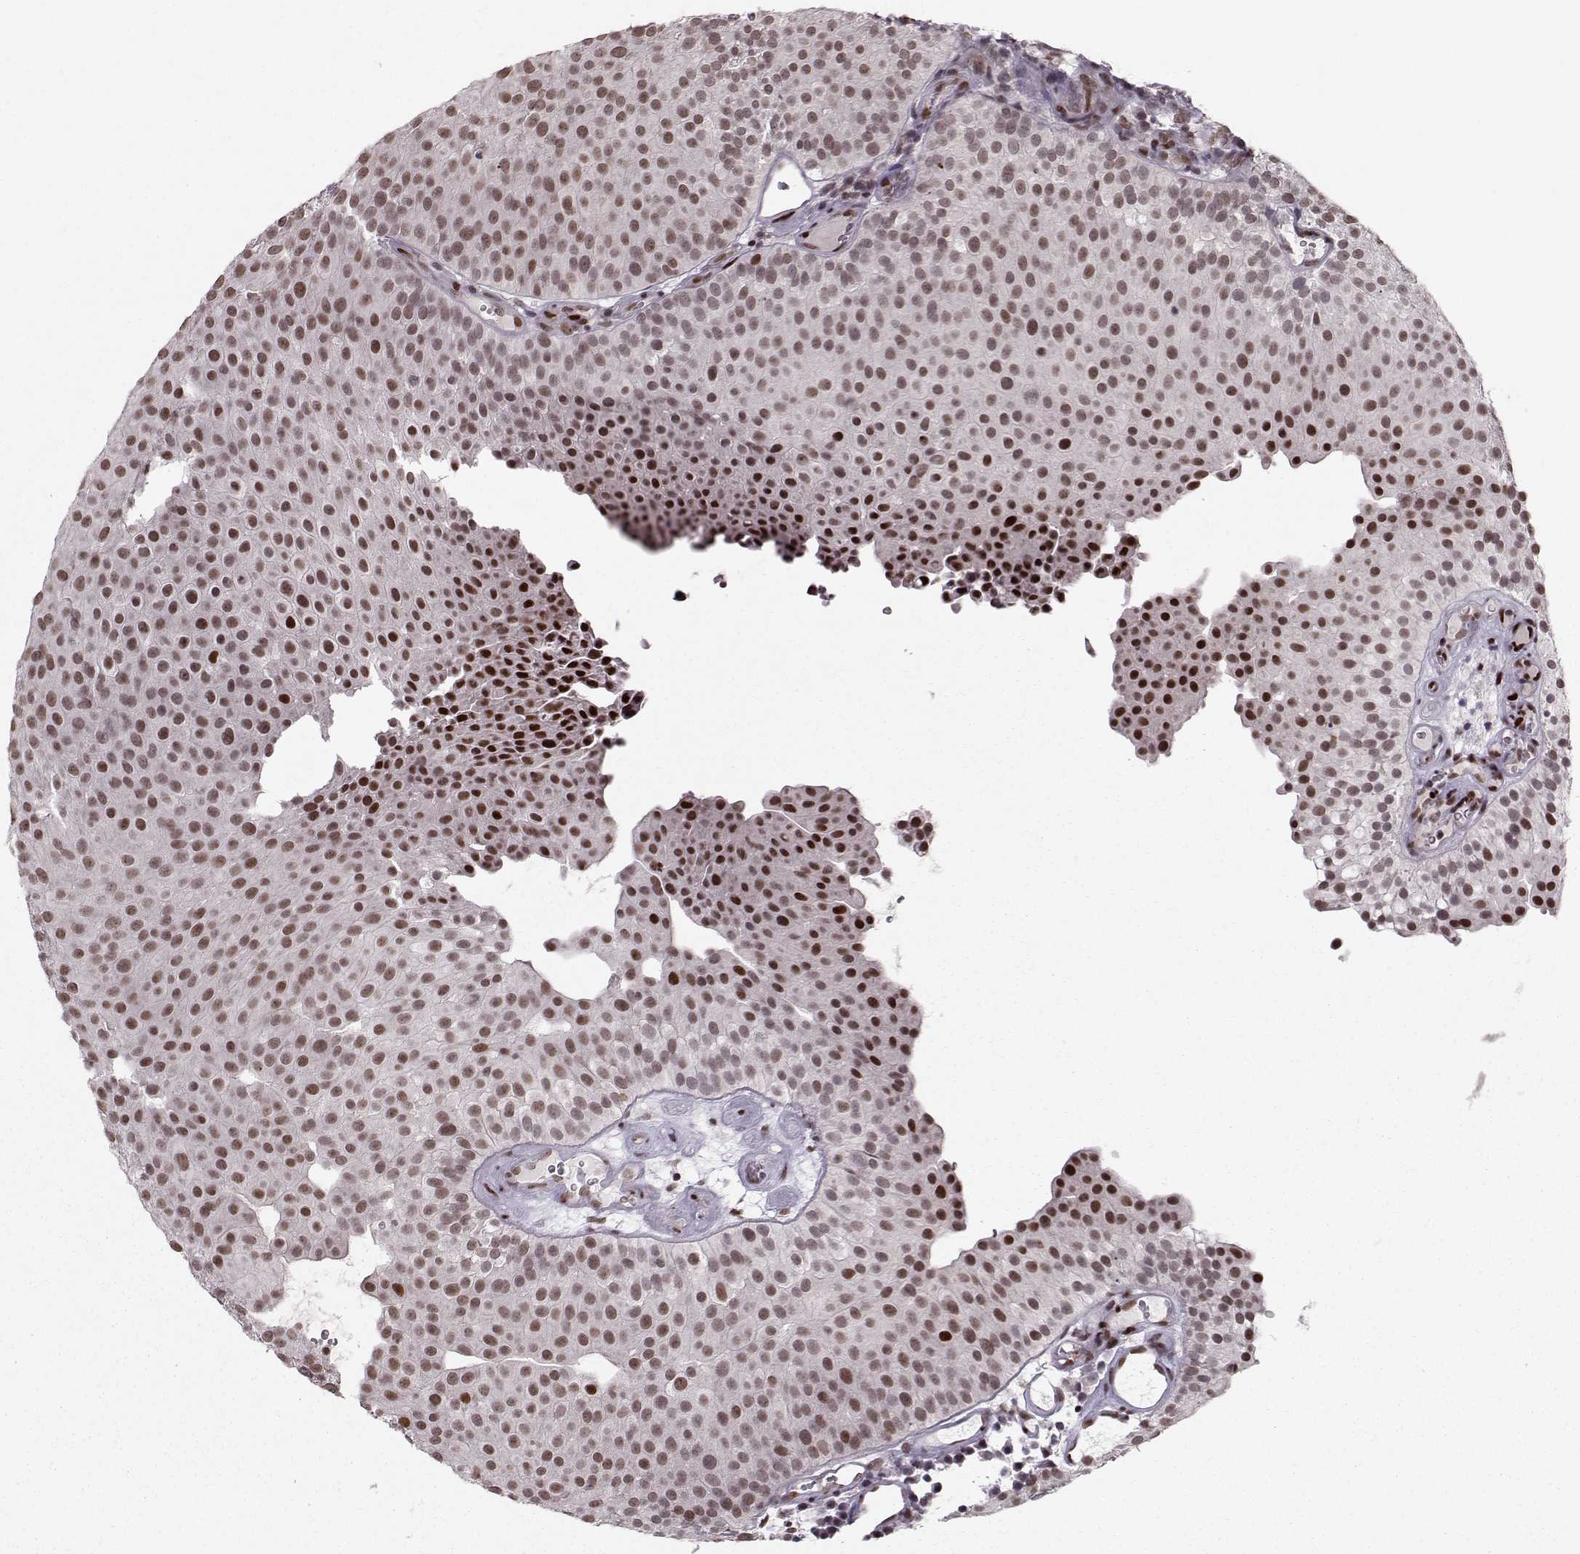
{"staining": {"intensity": "strong", "quantity": "25%-75%", "location": "nuclear"}, "tissue": "urothelial cancer", "cell_type": "Tumor cells", "image_type": "cancer", "snomed": [{"axis": "morphology", "description": "Urothelial carcinoma, Low grade"}, {"axis": "topography", "description": "Urinary bladder"}], "caption": "An image showing strong nuclear positivity in about 25%-75% of tumor cells in low-grade urothelial carcinoma, as visualized by brown immunohistochemical staining.", "gene": "SNAPC2", "patient": {"sex": "female", "age": 87}}